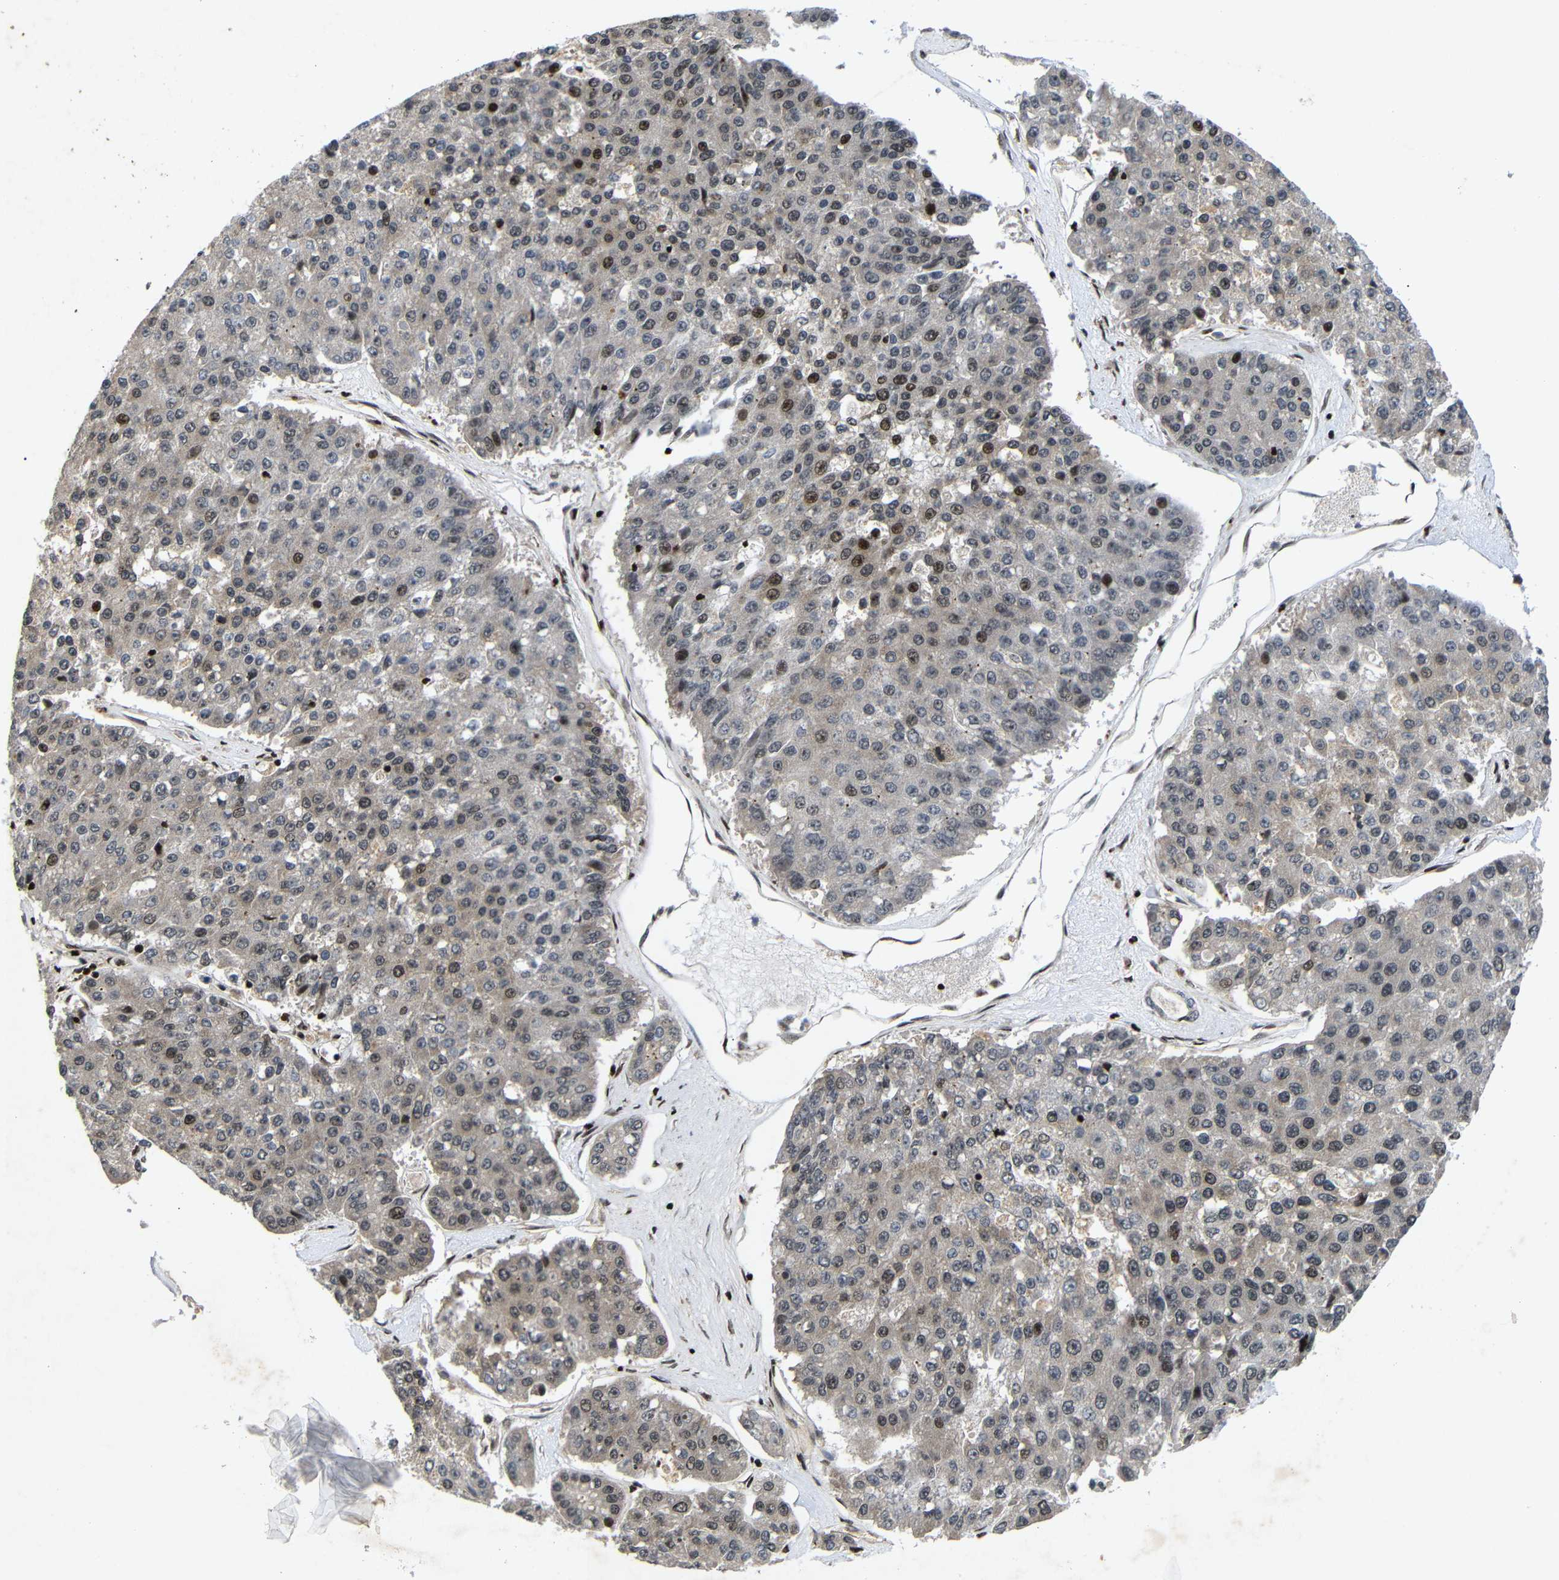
{"staining": {"intensity": "strong", "quantity": "<25%", "location": "nuclear"}, "tissue": "pancreatic cancer", "cell_type": "Tumor cells", "image_type": "cancer", "snomed": [{"axis": "morphology", "description": "Adenocarcinoma, NOS"}, {"axis": "topography", "description": "Pancreas"}], "caption": "Human pancreatic cancer (adenocarcinoma) stained for a protein (brown) reveals strong nuclear positive expression in about <25% of tumor cells.", "gene": "KIF23", "patient": {"sex": "male", "age": 50}}